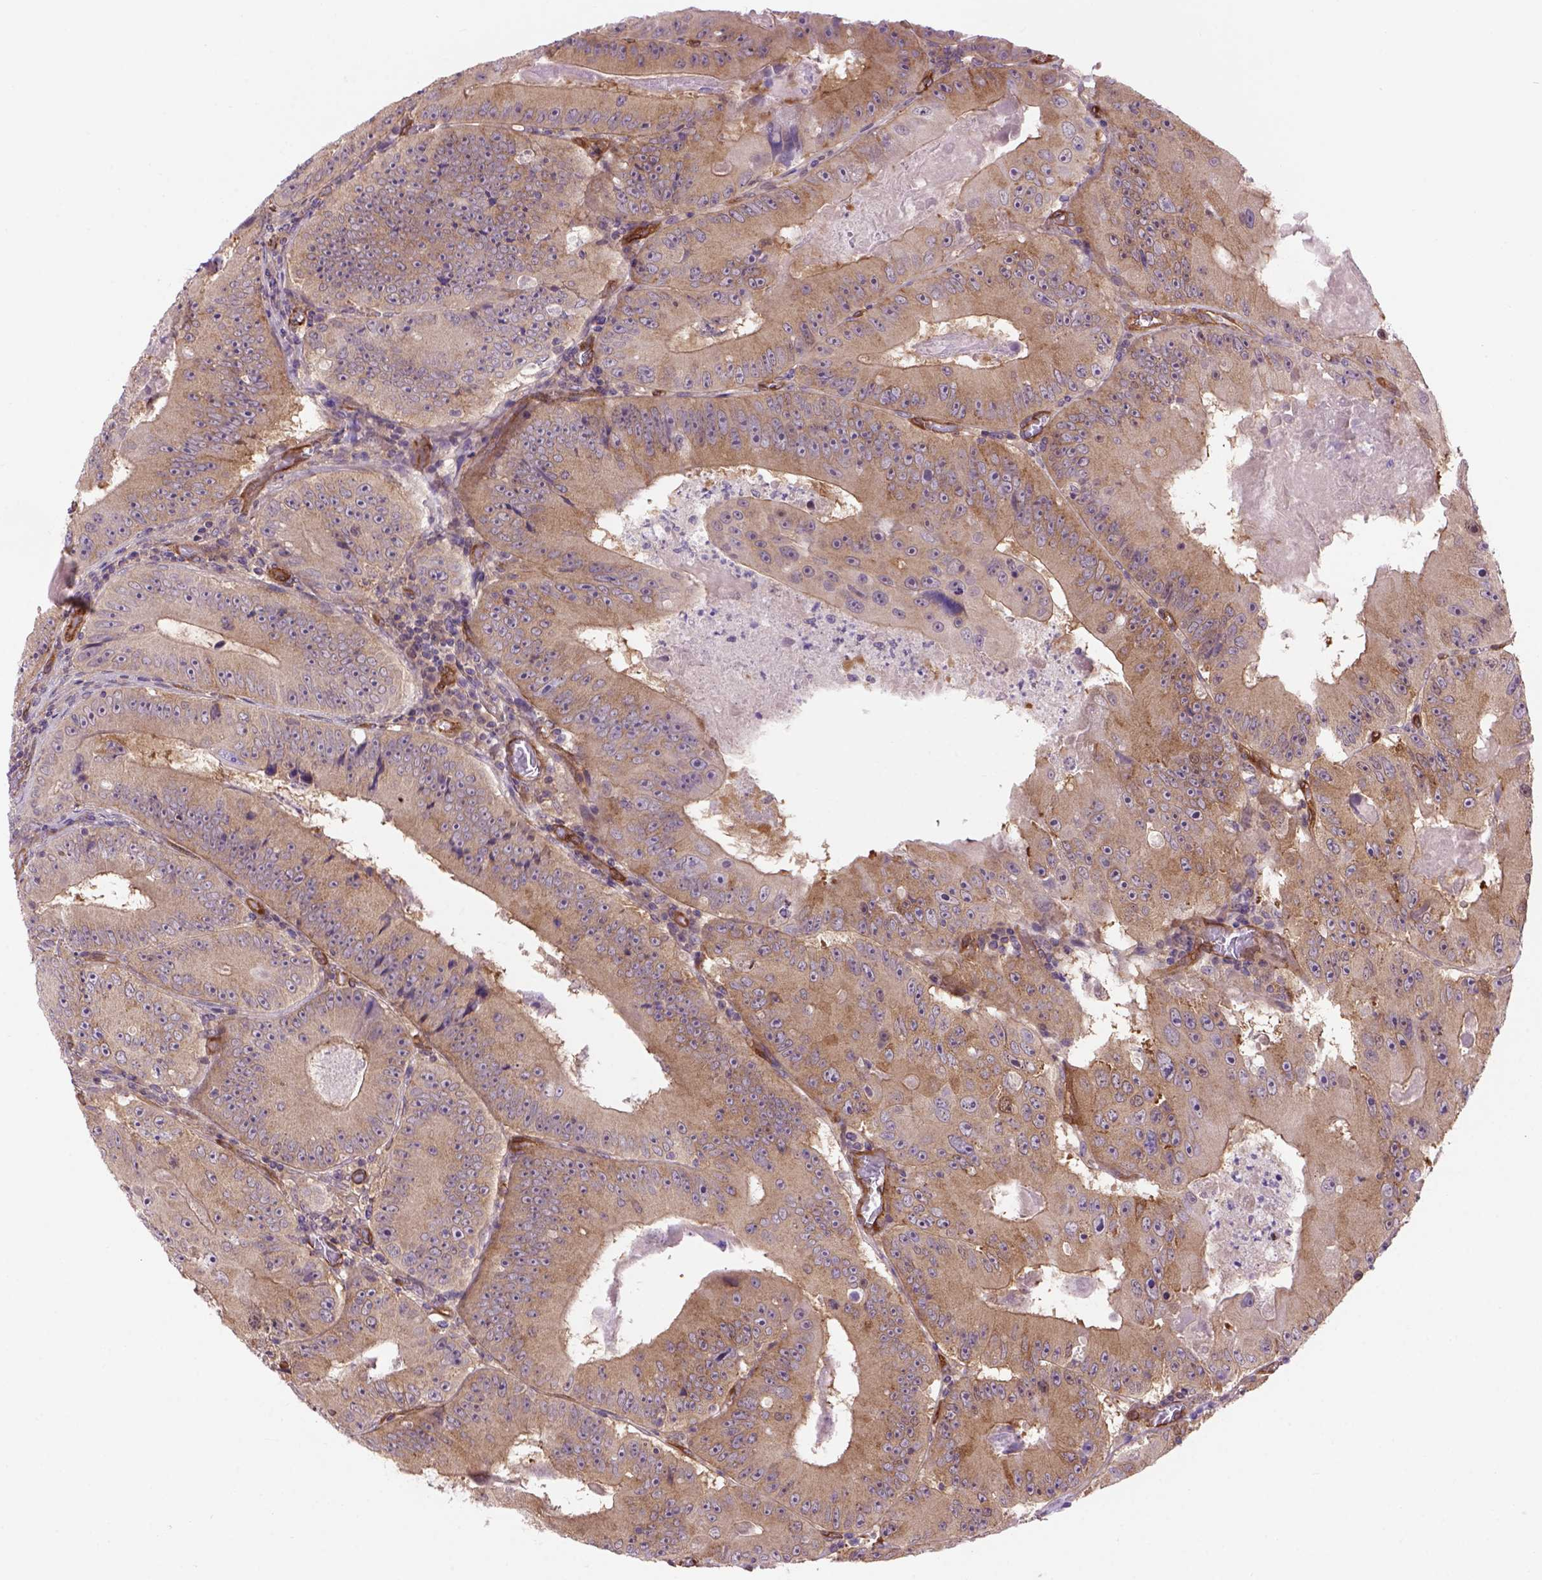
{"staining": {"intensity": "moderate", "quantity": ">75%", "location": "cytoplasmic/membranous"}, "tissue": "colorectal cancer", "cell_type": "Tumor cells", "image_type": "cancer", "snomed": [{"axis": "morphology", "description": "Adenocarcinoma, NOS"}, {"axis": "topography", "description": "Colon"}], "caption": "DAB (3,3'-diaminobenzidine) immunohistochemical staining of adenocarcinoma (colorectal) reveals moderate cytoplasmic/membranous protein staining in about >75% of tumor cells.", "gene": "CASKIN2", "patient": {"sex": "female", "age": 86}}